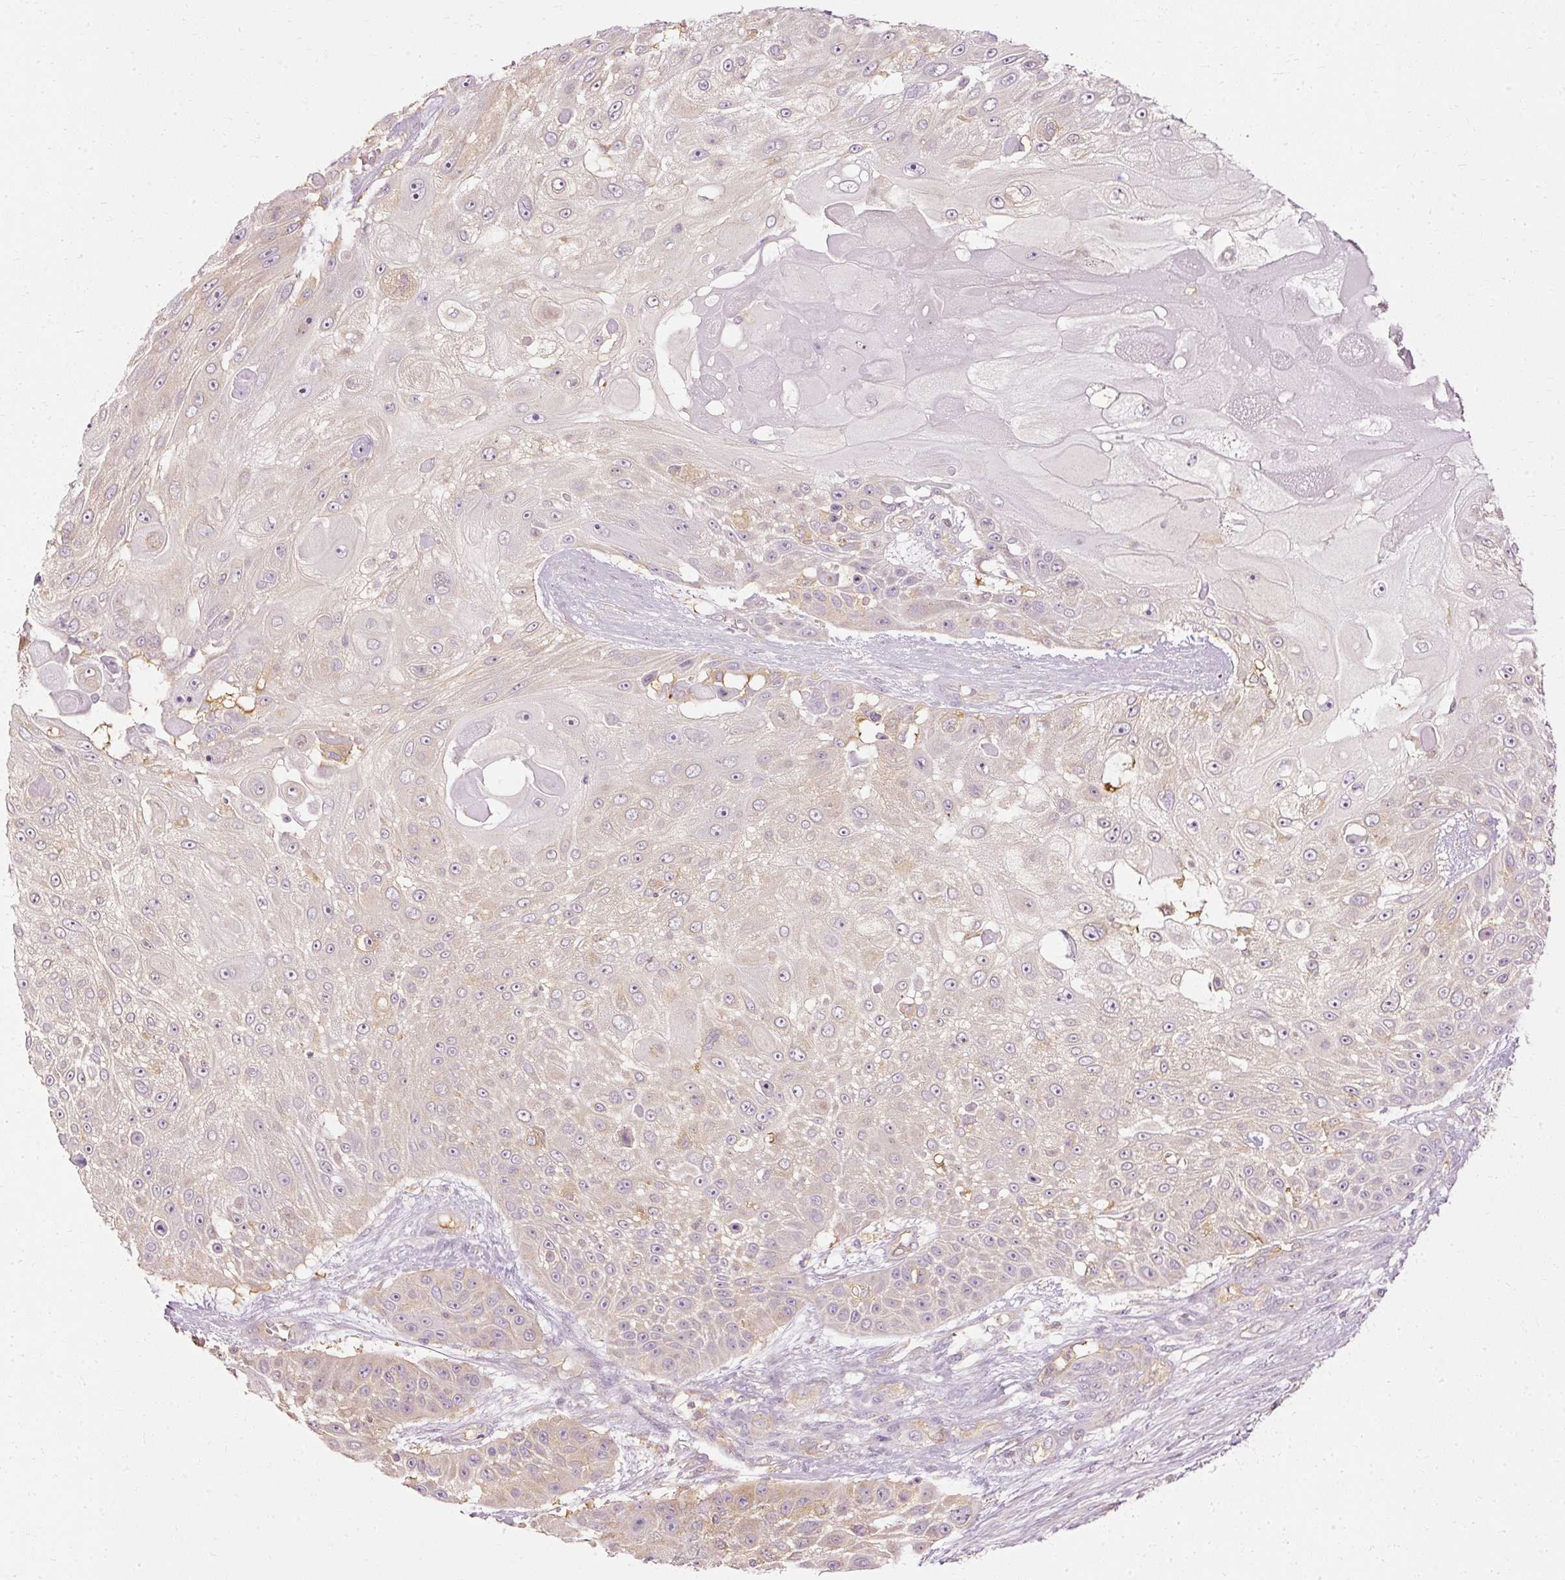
{"staining": {"intensity": "negative", "quantity": "none", "location": "none"}, "tissue": "skin cancer", "cell_type": "Tumor cells", "image_type": "cancer", "snomed": [{"axis": "morphology", "description": "Squamous cell carcinoma, NOS"}, {"axis": "topography", "description": "Skin"}], "caption": "Histopathology image shows no protein staining in tumor cells of squamous cell carcinoma (skin) tissue.", "gene": "ARMH3", "patient": {"sex": "female", "age": 86}}